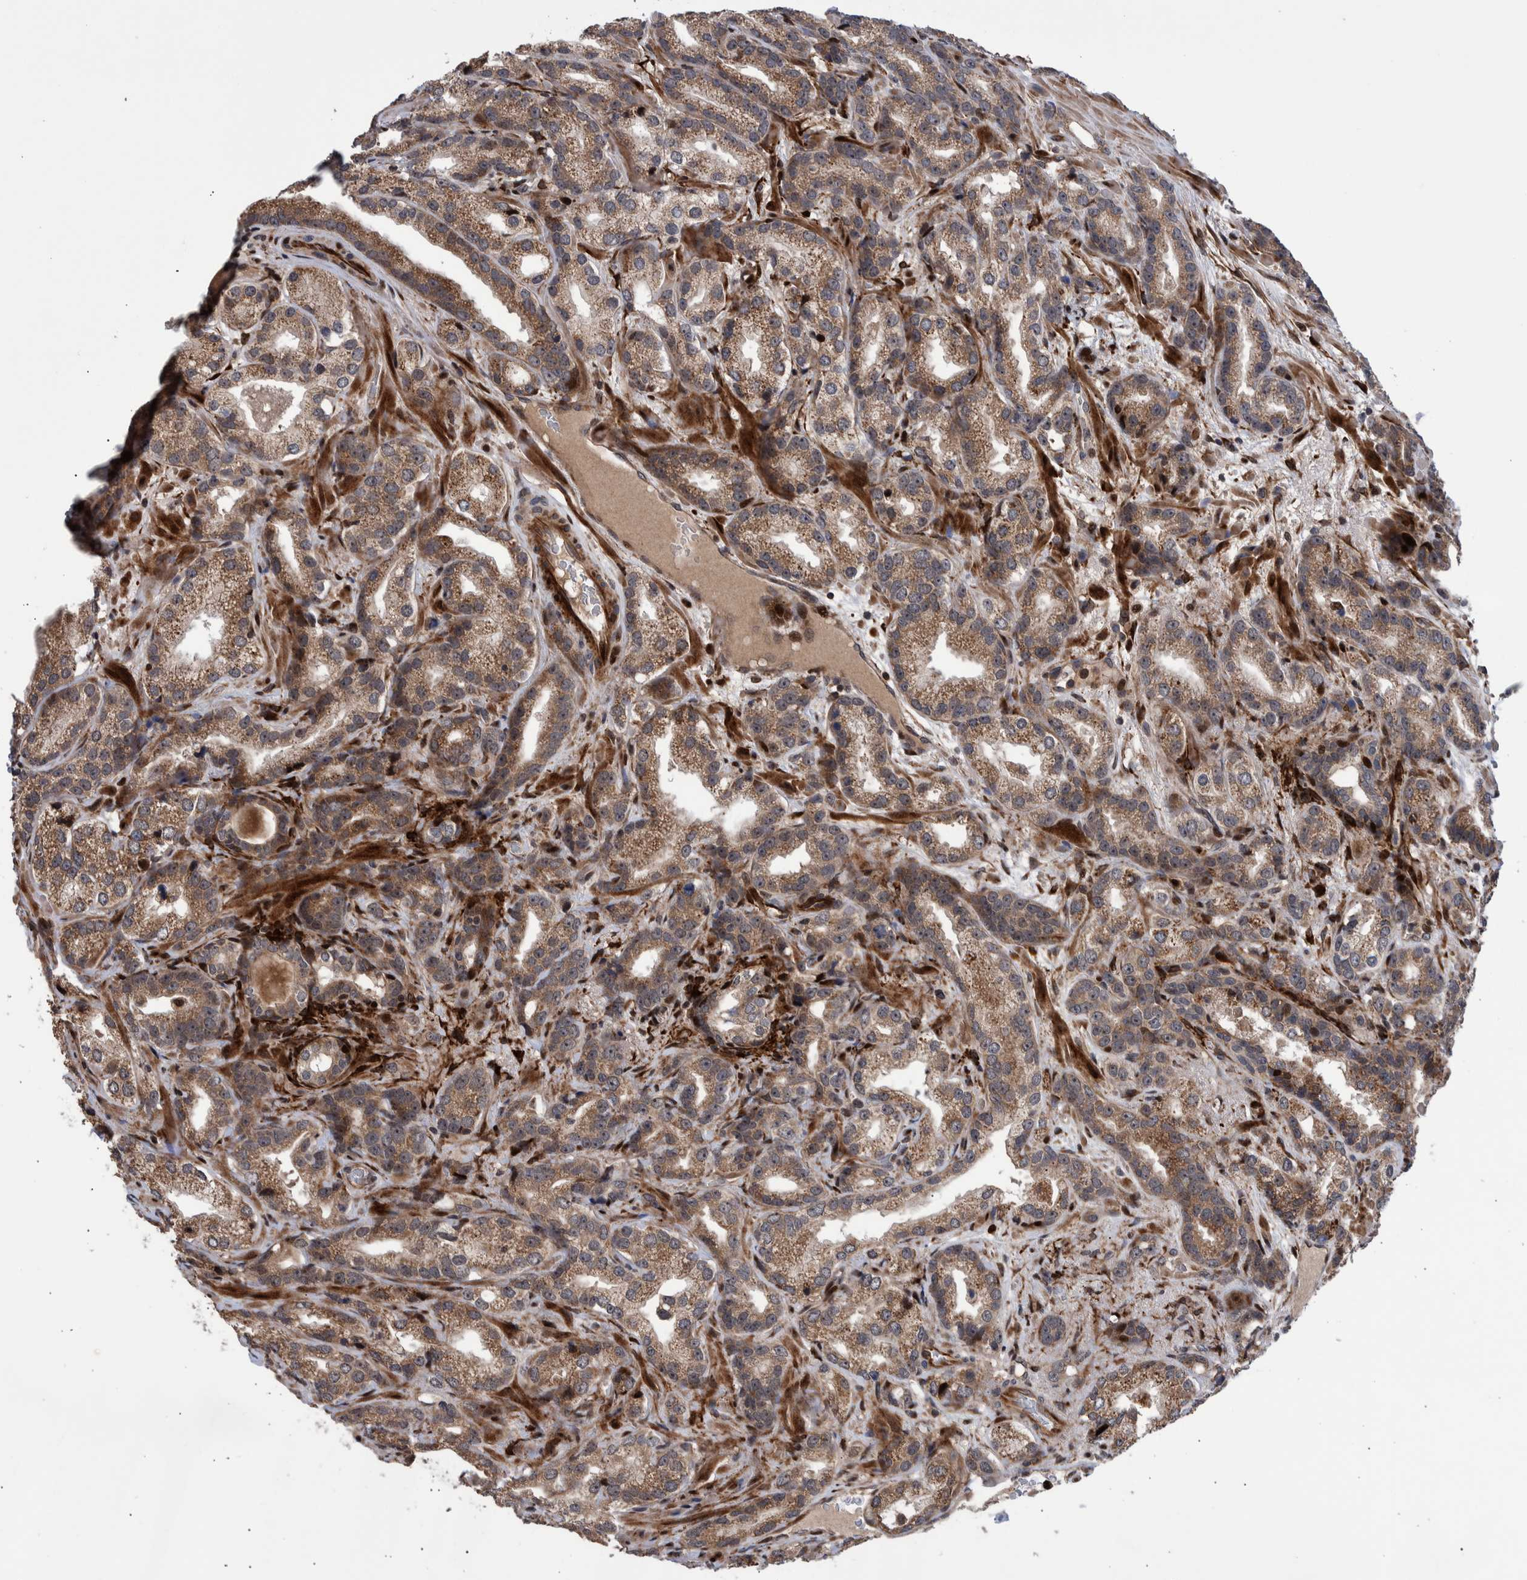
{"staining": {"intensity": "moderate", "quantity": ">75%", "location": "cytoplasmic/membranous"}, "tissue": "prostate cancer", "cell_type": "Tumor cells", "image_type": "cancer", "snomed": [{"axis": "morphology", "description": "Adenocarcinoma, High grade"}, {"axis": "topography", "description": "Prostate"}], "caption": "Tumor cells exhibit medium levels of moderate cytoplasmic/membranous positivity in approximately >75% of cells in adenocarcinoma (high-grade) (prostate).", "gene": "SHISA6", "patient": {"sex": "male", "age": 63}}